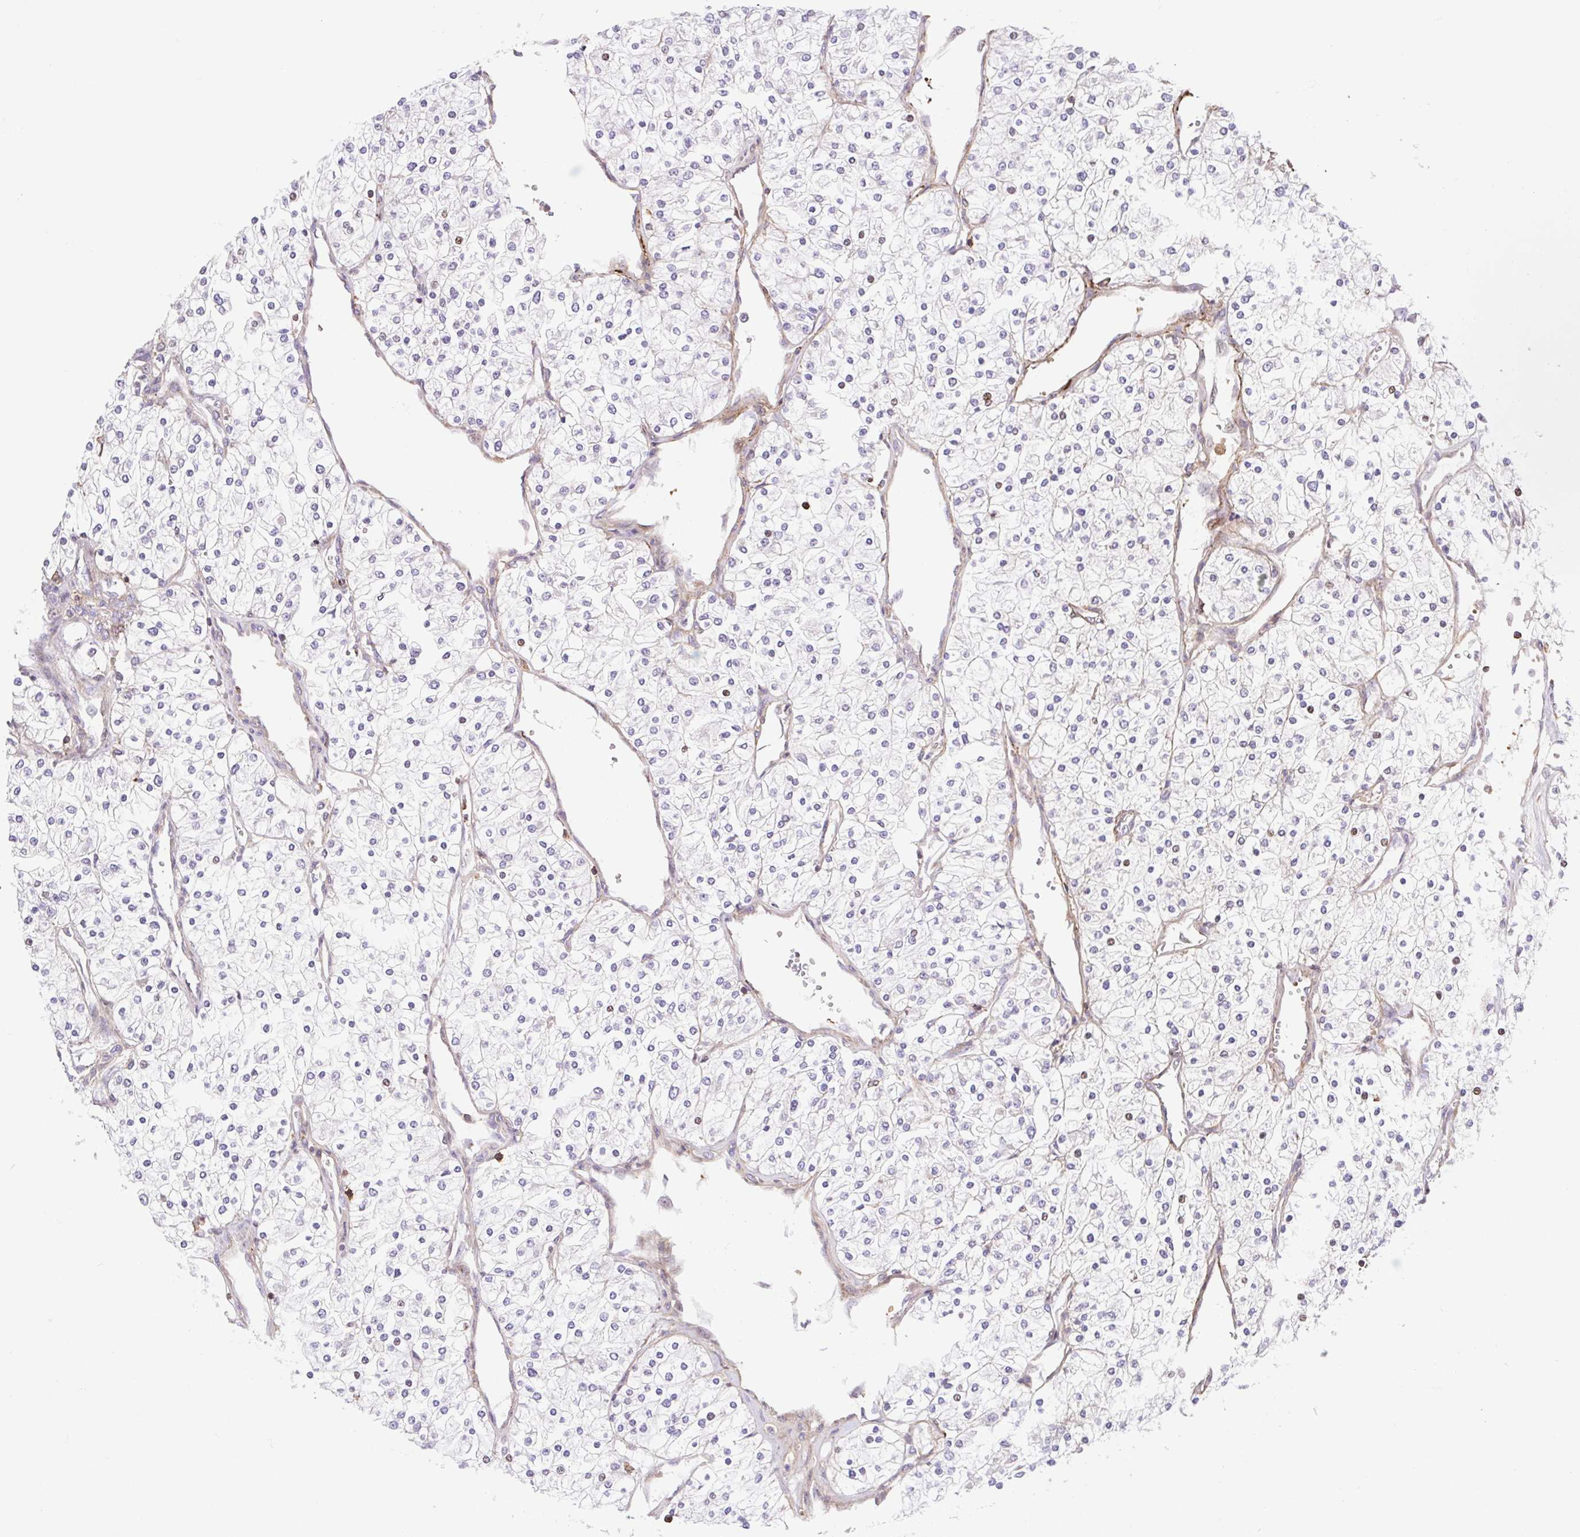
{"staining": {"intensity": "negative", "quantity": "none", "location": "none"}, "tissue": "renal cancer", "cell_type": "Tumor cells", "image_type": "cancer", "snomed": [{"axis": "morphology", "description": "Adenocarcinoma, NOS"}, {"axis": "topography", "description": "Kidney"}], "caption": "This is an immunohistochemistry (IHC) micrograph of human renal cancer (adenocarcinoma). There is no expression in tumor cells.", "gene": "TPRG1", "patient": {"sex": "male", "age": 80}}